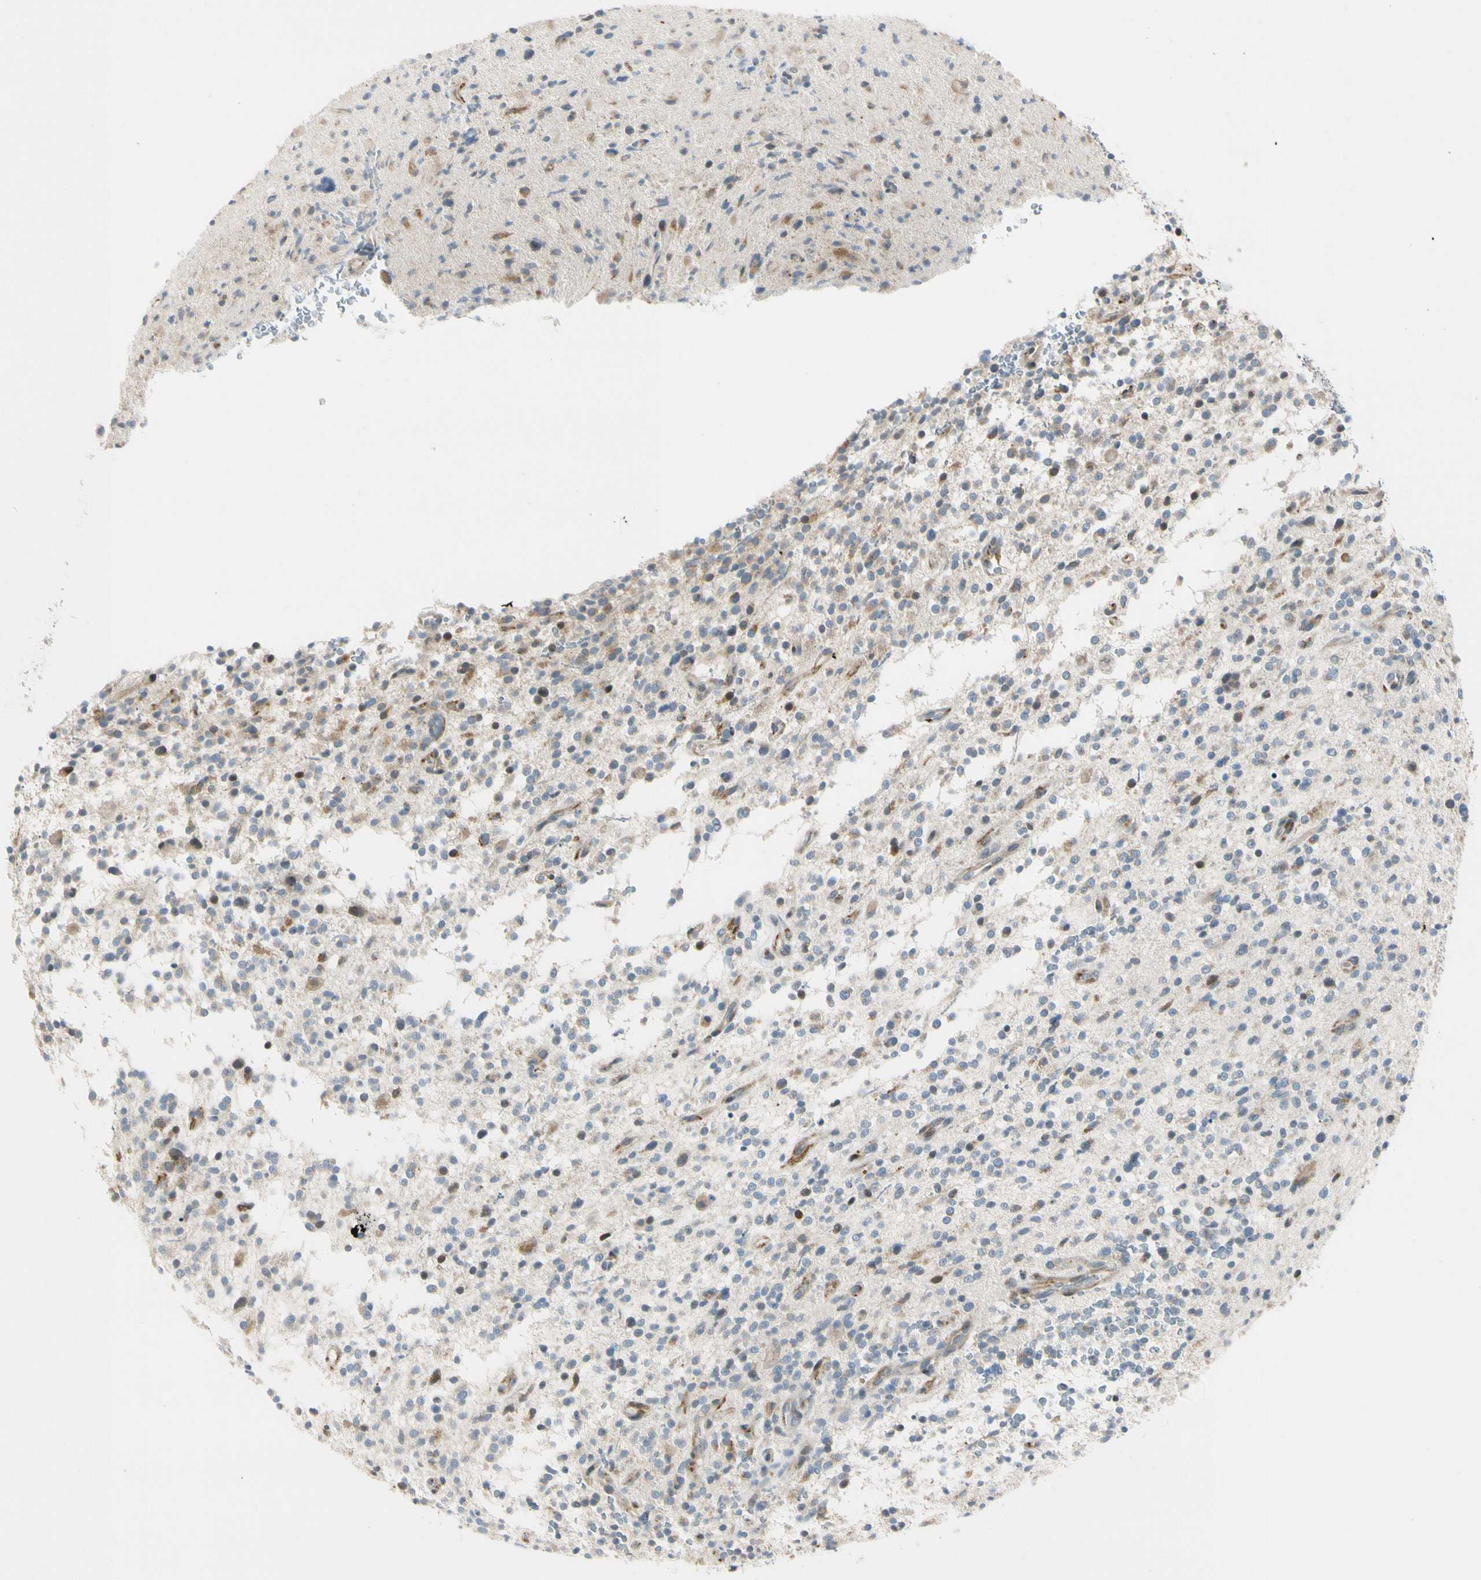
{"staining": {"intensity": "weak", "quantity": "25%-75%", "location": "cytoplasmic/membranous,nuclear"}, "tissue": "glioma", "cell_type": "Tumor cells", "image_type": "cancer", "snomed": [{"axis": "morphology", "description": "Glioma, malignant, High grade"}, {"axis": "topography", "description": "Brain"}], "caption": "Protein analysis of malignant glioma (high-grade) tissue displays weak cytoplasmic/membranous and nuclear positivity in approximately 25%-75% of tumor cells.", "gene": "NPDC1", "patient": {"sex": "male", "age": 48}}